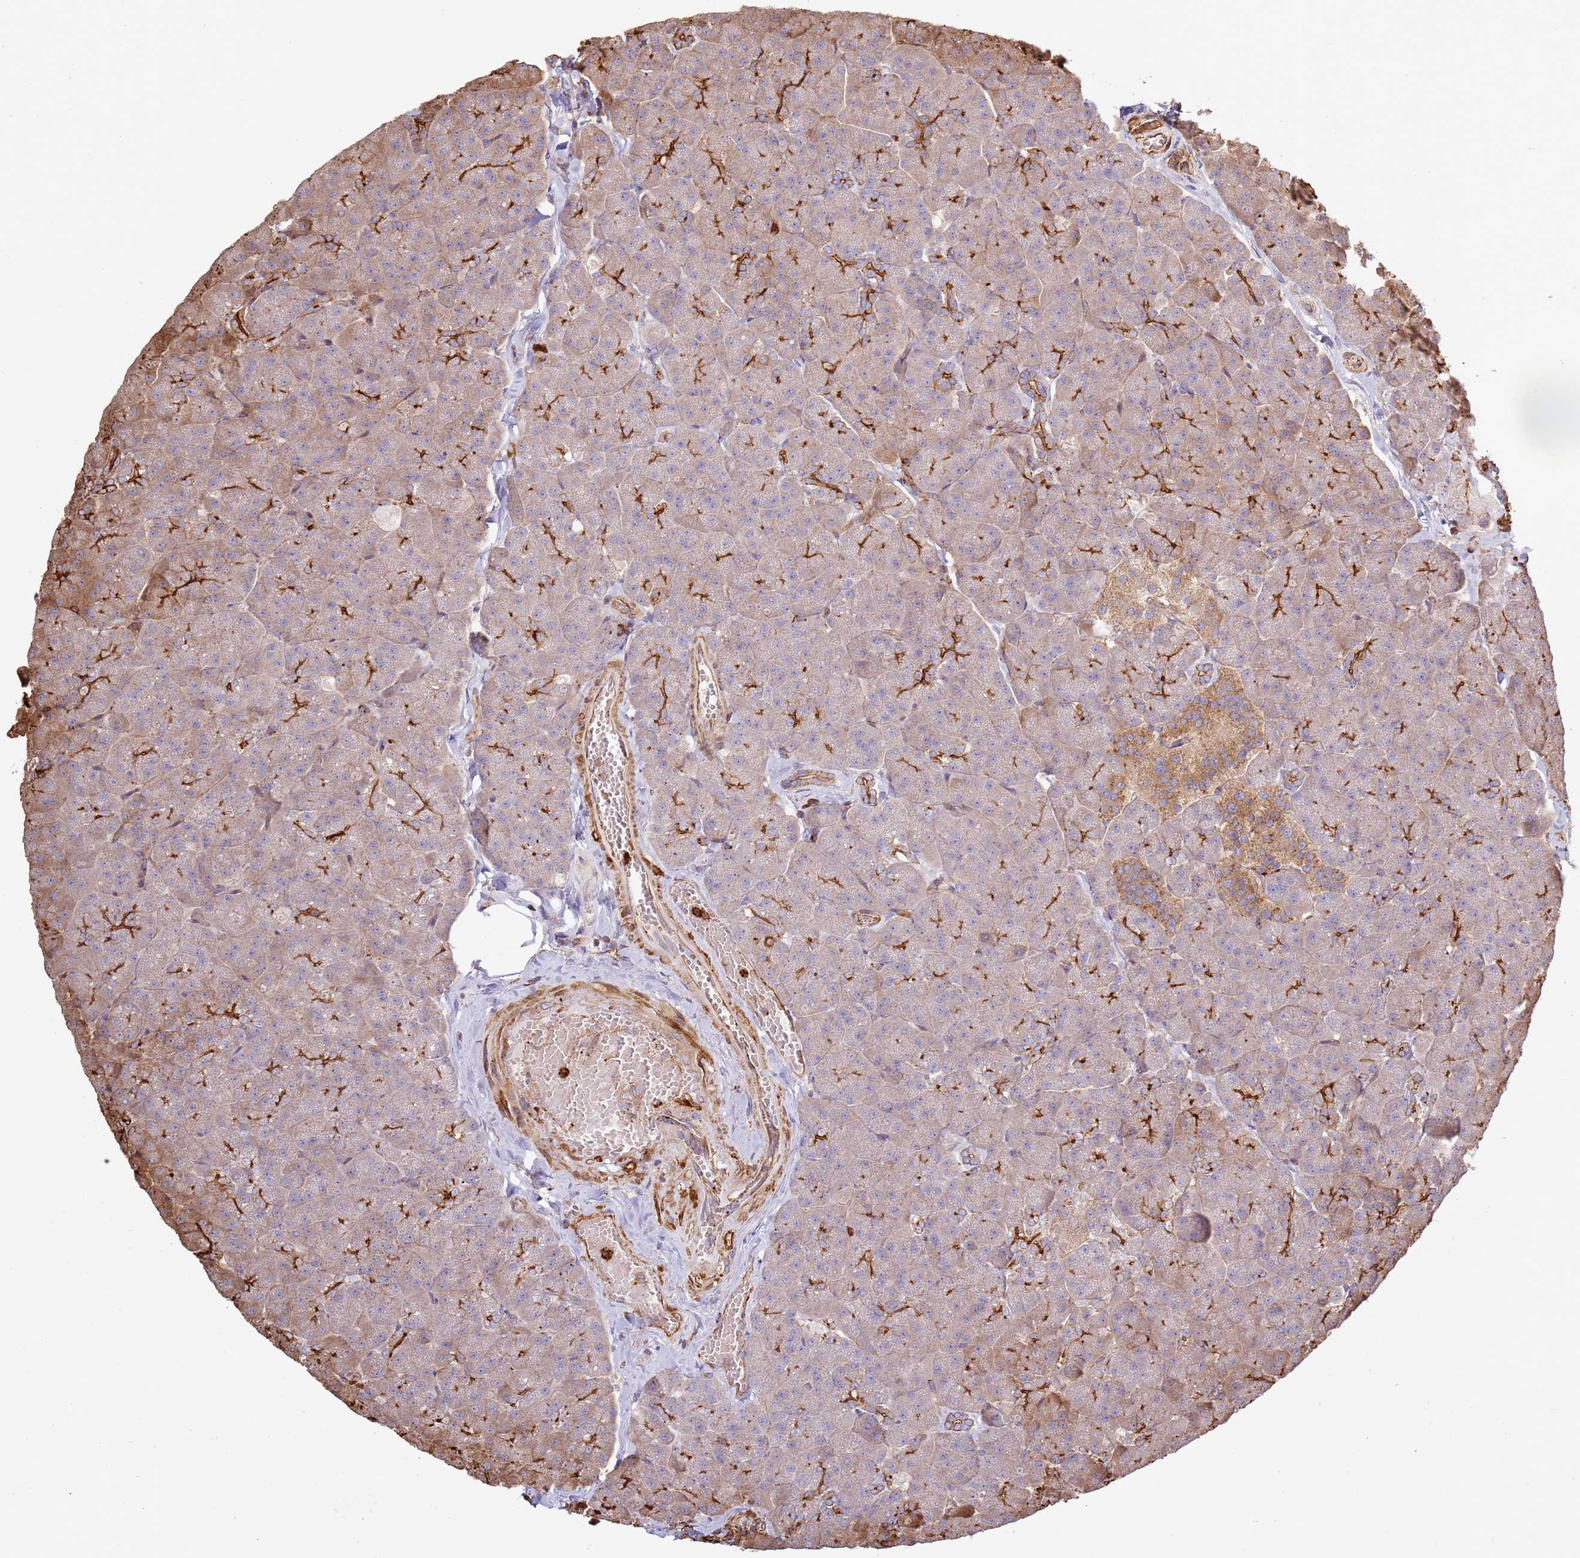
{"staining": {"intensity": "strong", "quantity": "25%-75%", "location": "cytoplasmic/membranous"}, "tissue": "pancreas", "cell_type": "Exocrine glandular cells", "image_type": "normal", "snomed": [{"axis": "morphology", "description": "Normal tissue, NOS"}, {"axis": "topography", "description": "Pancreas"}, {"axis": "topography", "description": "Peripheral nerve tissue"}], "caption": "Exocrine glandular cells demonstrate strong cytoplasmic/membranous expression in about 25%-75% of cells in unremarkable pancreas. The staining was performed using DAB (3,3'-diaminobenzidine) to visualize the protein expression in brown, while the nuclei were stained in blue with hematoxylin (Magnification: 20x).", "gene": "NDUFAF4", "patient": {"sex": "male", "age": 54}}